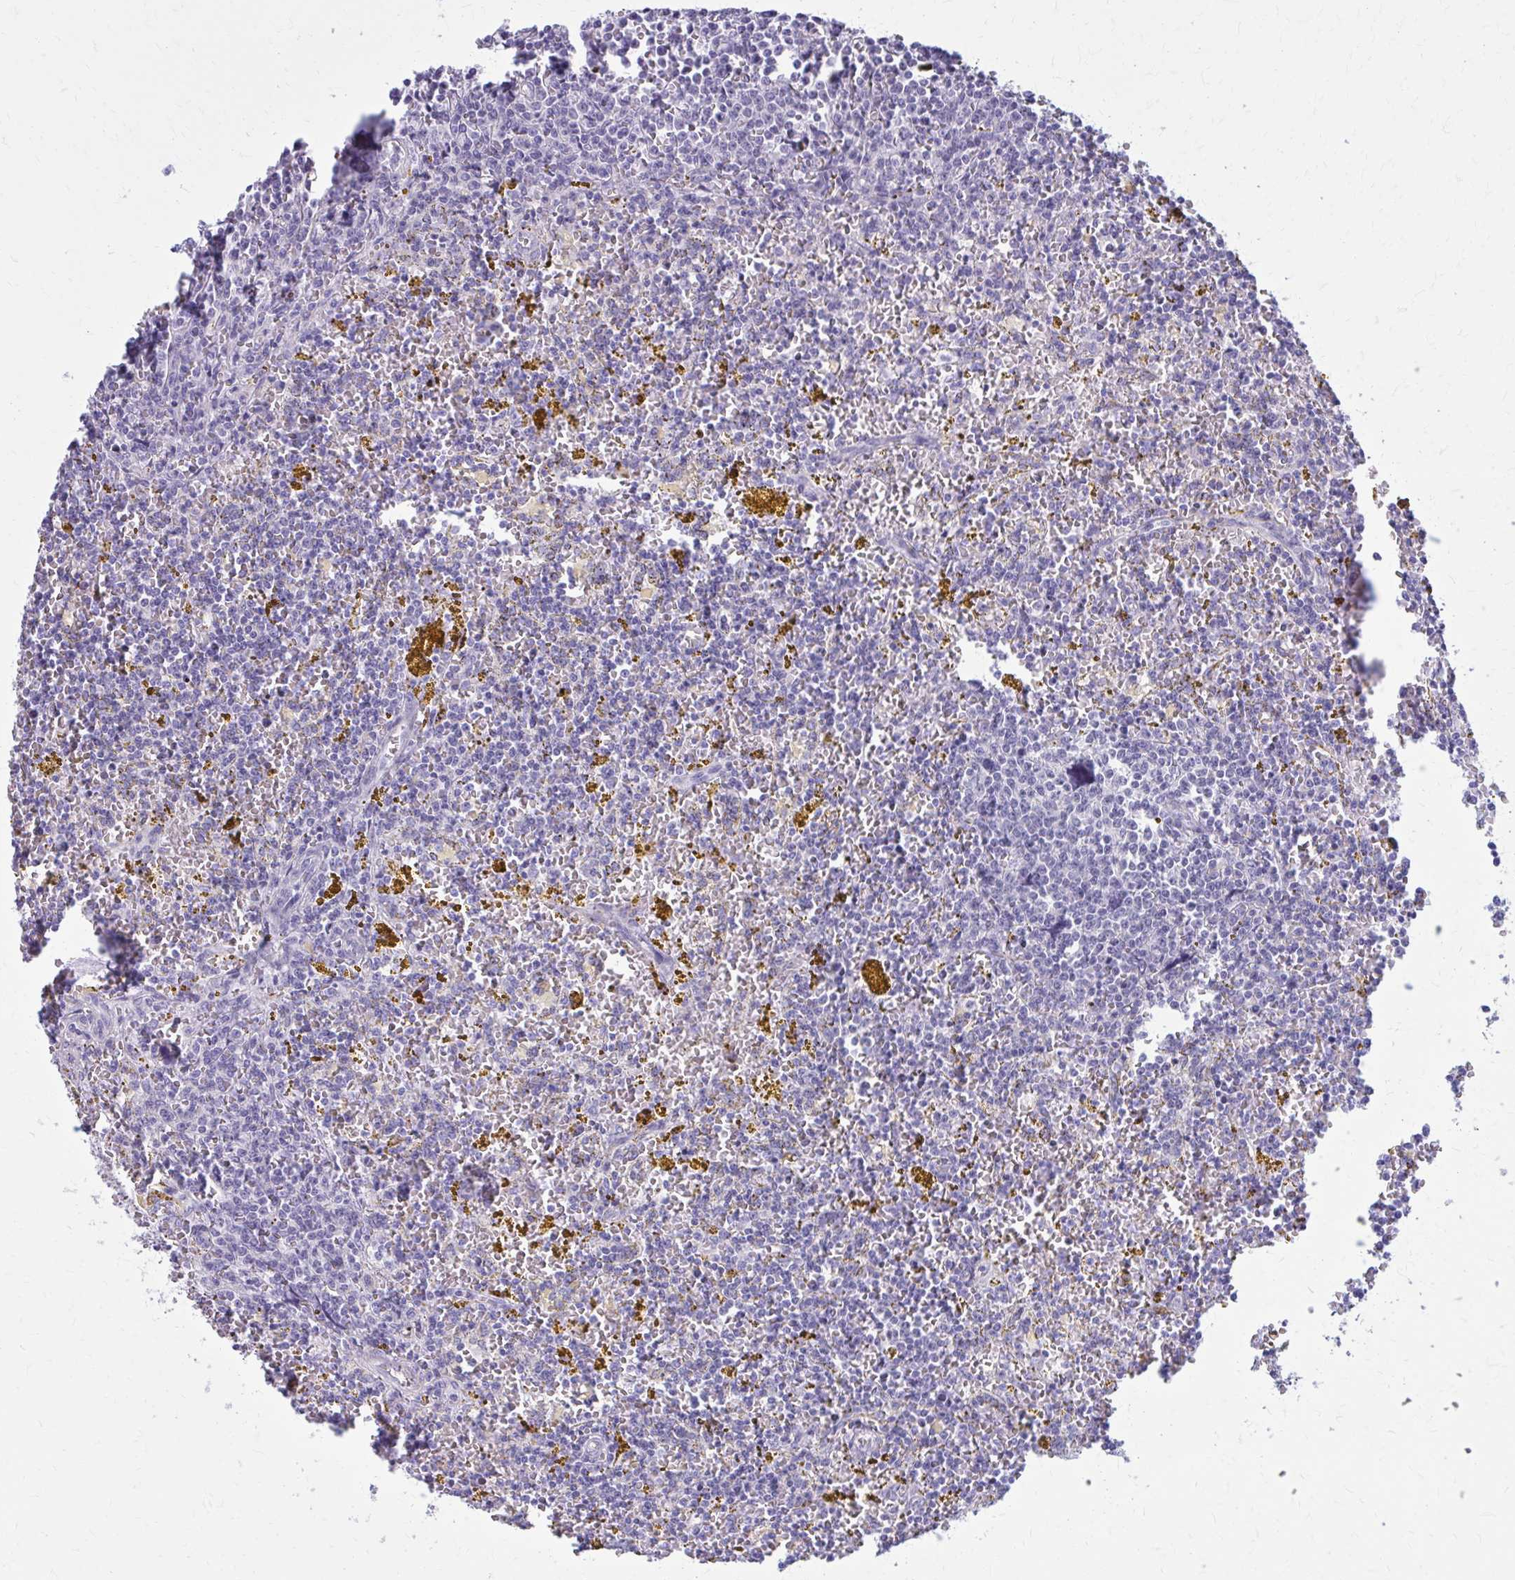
{"staining": {"intensity": "negative", "quantity": "none", "location": "none"}, "tissue": "lymphoma", "cell_type": "Tumor cells", "image_type": "cancer", "snomed": [{"axis": "morphology", "description": "Malignant lymphoma, non-Hodgkin's type, Low grade"}, {"axis": "topography", "description": "Spleen"}, {"axis": "topography", "description": "Lymph node"}], "caption": "An immunohistochemistry (IHC) photomicrograph of malignant lymphoma, non-Hodgkin's type (low-grade) is shown. There is no staining in tumor cells of malignant lymphoma, non-Hodgkin's type (low-grade).", "gene": "CASQ2", "patient": {"sex": "female", "age": 66}}